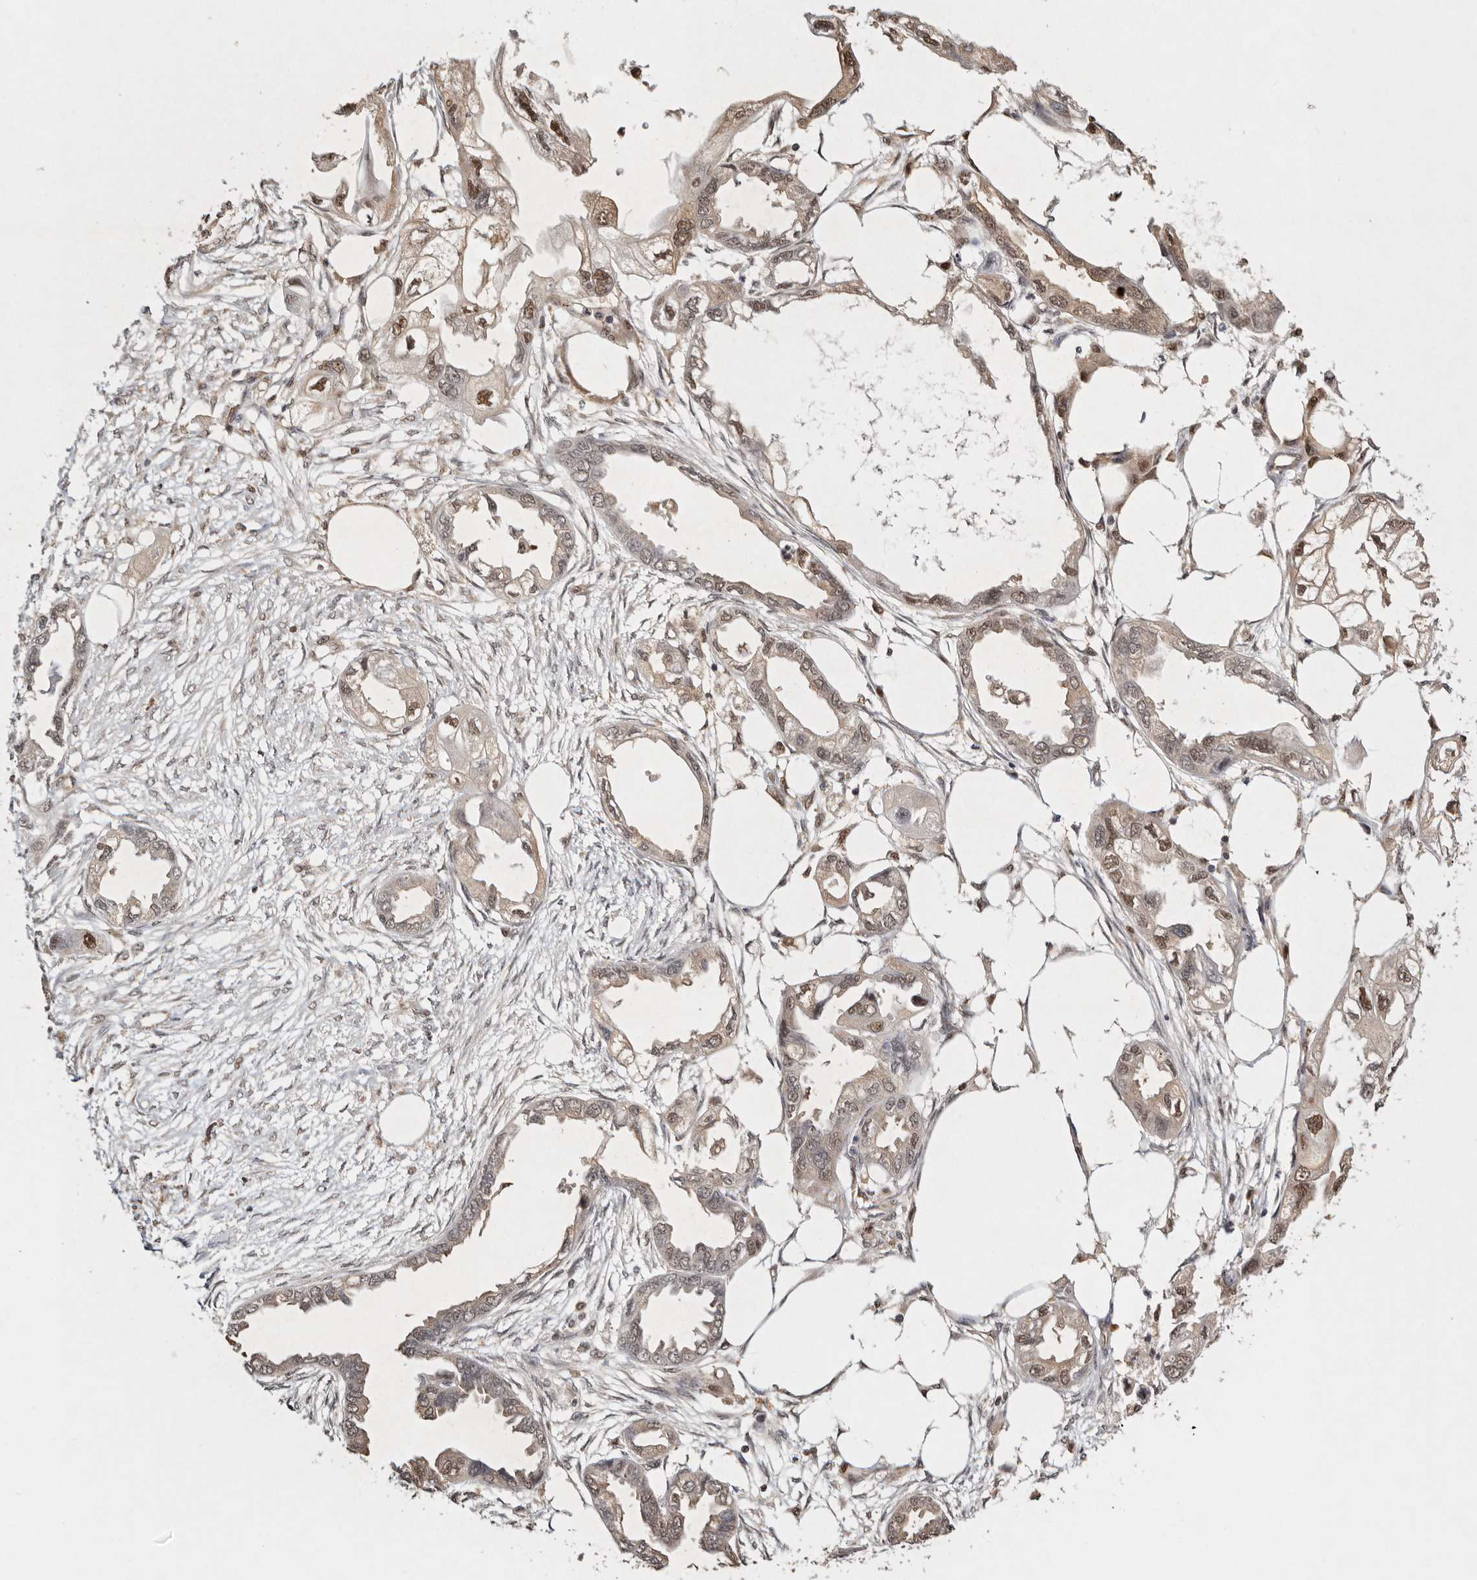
{"staining": {"intensity": "moderate", "quantity": ">75%", "location": "nuclear"}, "tissue": "endometrial cancer", "cell_type": "Tumor cells", "image_type": "cancer", "snomed": [{"axis": "morphology", "description": "Adenocarcinoma, NOS"}, {"axis": "morphology", "description": "Adenocarcinoma, metastatic, NOS"}, {"axis": "topography", "description": "Adipose tissue"}, {"axis": "topography", "description": "Endometrium"}], "caption": "Immunohistochemistry (IHC) (DAB) staining of metastatic adenocarcinoma (endometrial) demonstrates moderate nuclear protein expression in approximately >75% of tumor cells.", "gene": "PSMA5", "patient": {"sex": "female", "age": 67}}